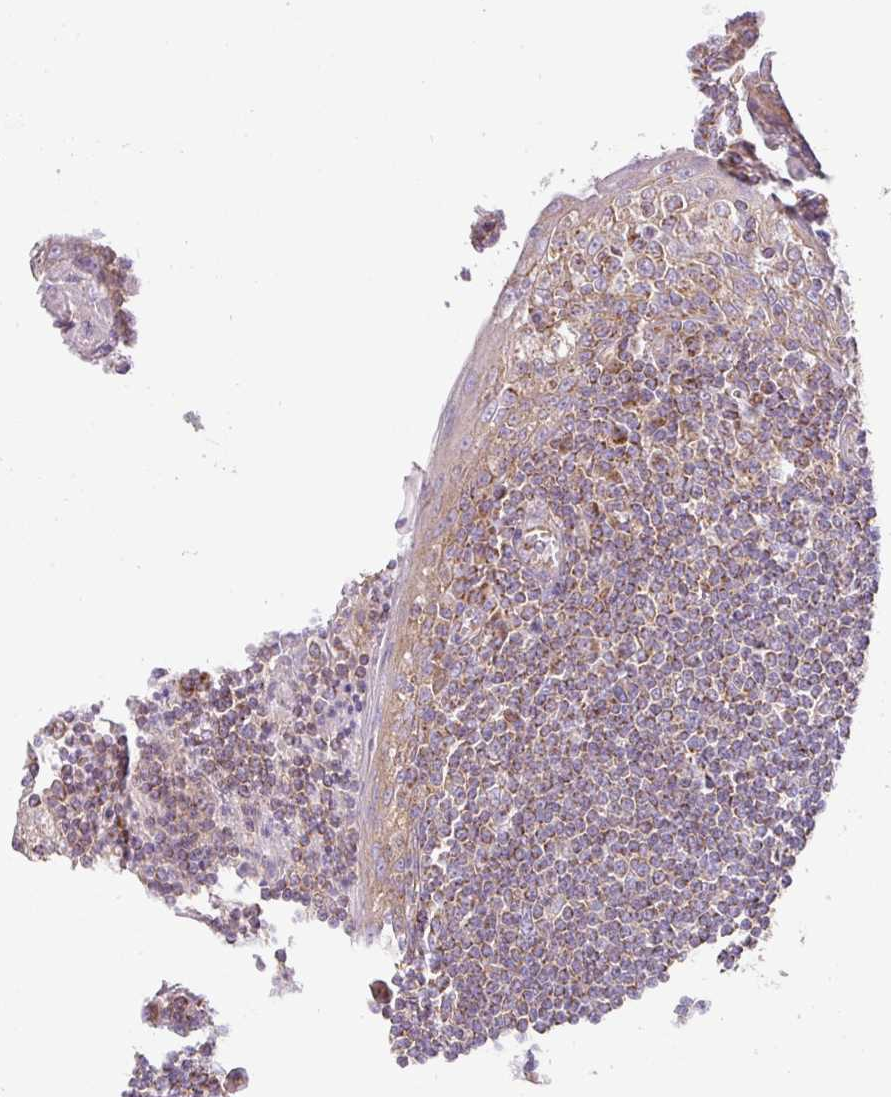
{"staining": {"intensity": "moderate", "quantity": ">75%", "location": "cytoplasmic/membranous"}, "tissue": "tonsil", "cell_type": "Germinal center cells", "image_type": "normal", "snomed": [{"axis": "morphology", "description": "Normal tissue, NOS"}, {"axis": "topography", "description": "Tonsil"}], "caption": "About >75% of germinal center cells in benign tonsil exhibit moderate cytoplasmic/membranous protein positivity as visualized by brown immunohistochemical staining.", "gene": "ZNF211", "patient": {"sex": "male", "age": 27}}